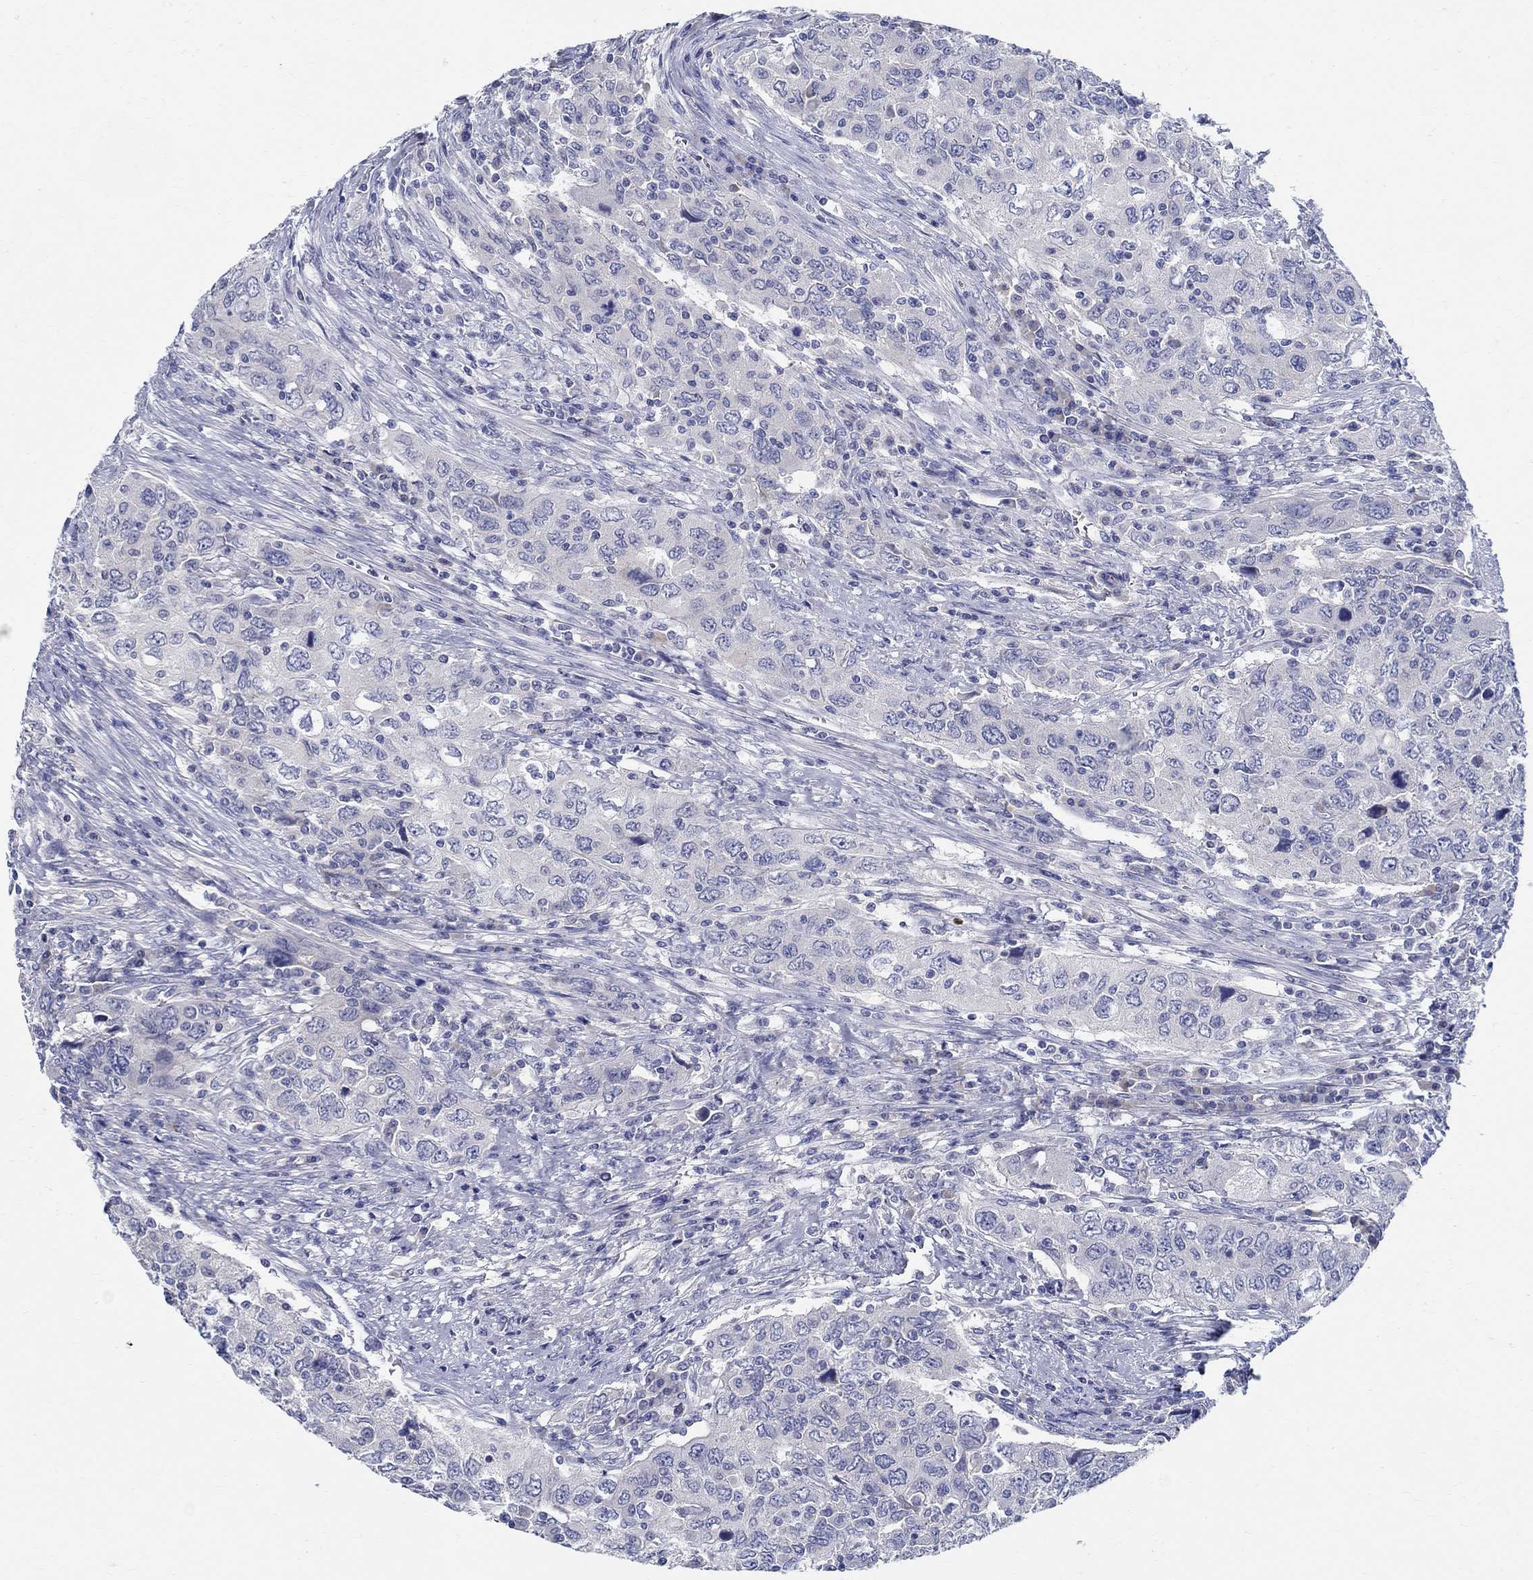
{"staining": {"intensity": "negative", "quantity": "none", "location": "none"}, "tissue": "urothelial cancer", "cell_type": "Tumor cells", "image_type": "cancer", "snomed": [{"axis": "morphology", "description": "Urothelial carcinoma, High grade"}, {"axis": "topography", "description": "Urinary bladder"}], "caption": "High power microscopy micrograph of an immunohistochemistry photomicrograph of high-grade urothelial carcinoma, revealing no significant staining in tumor cells.", "gene": "CRYGD", "patient": {"sex": "male", "age": 76}}